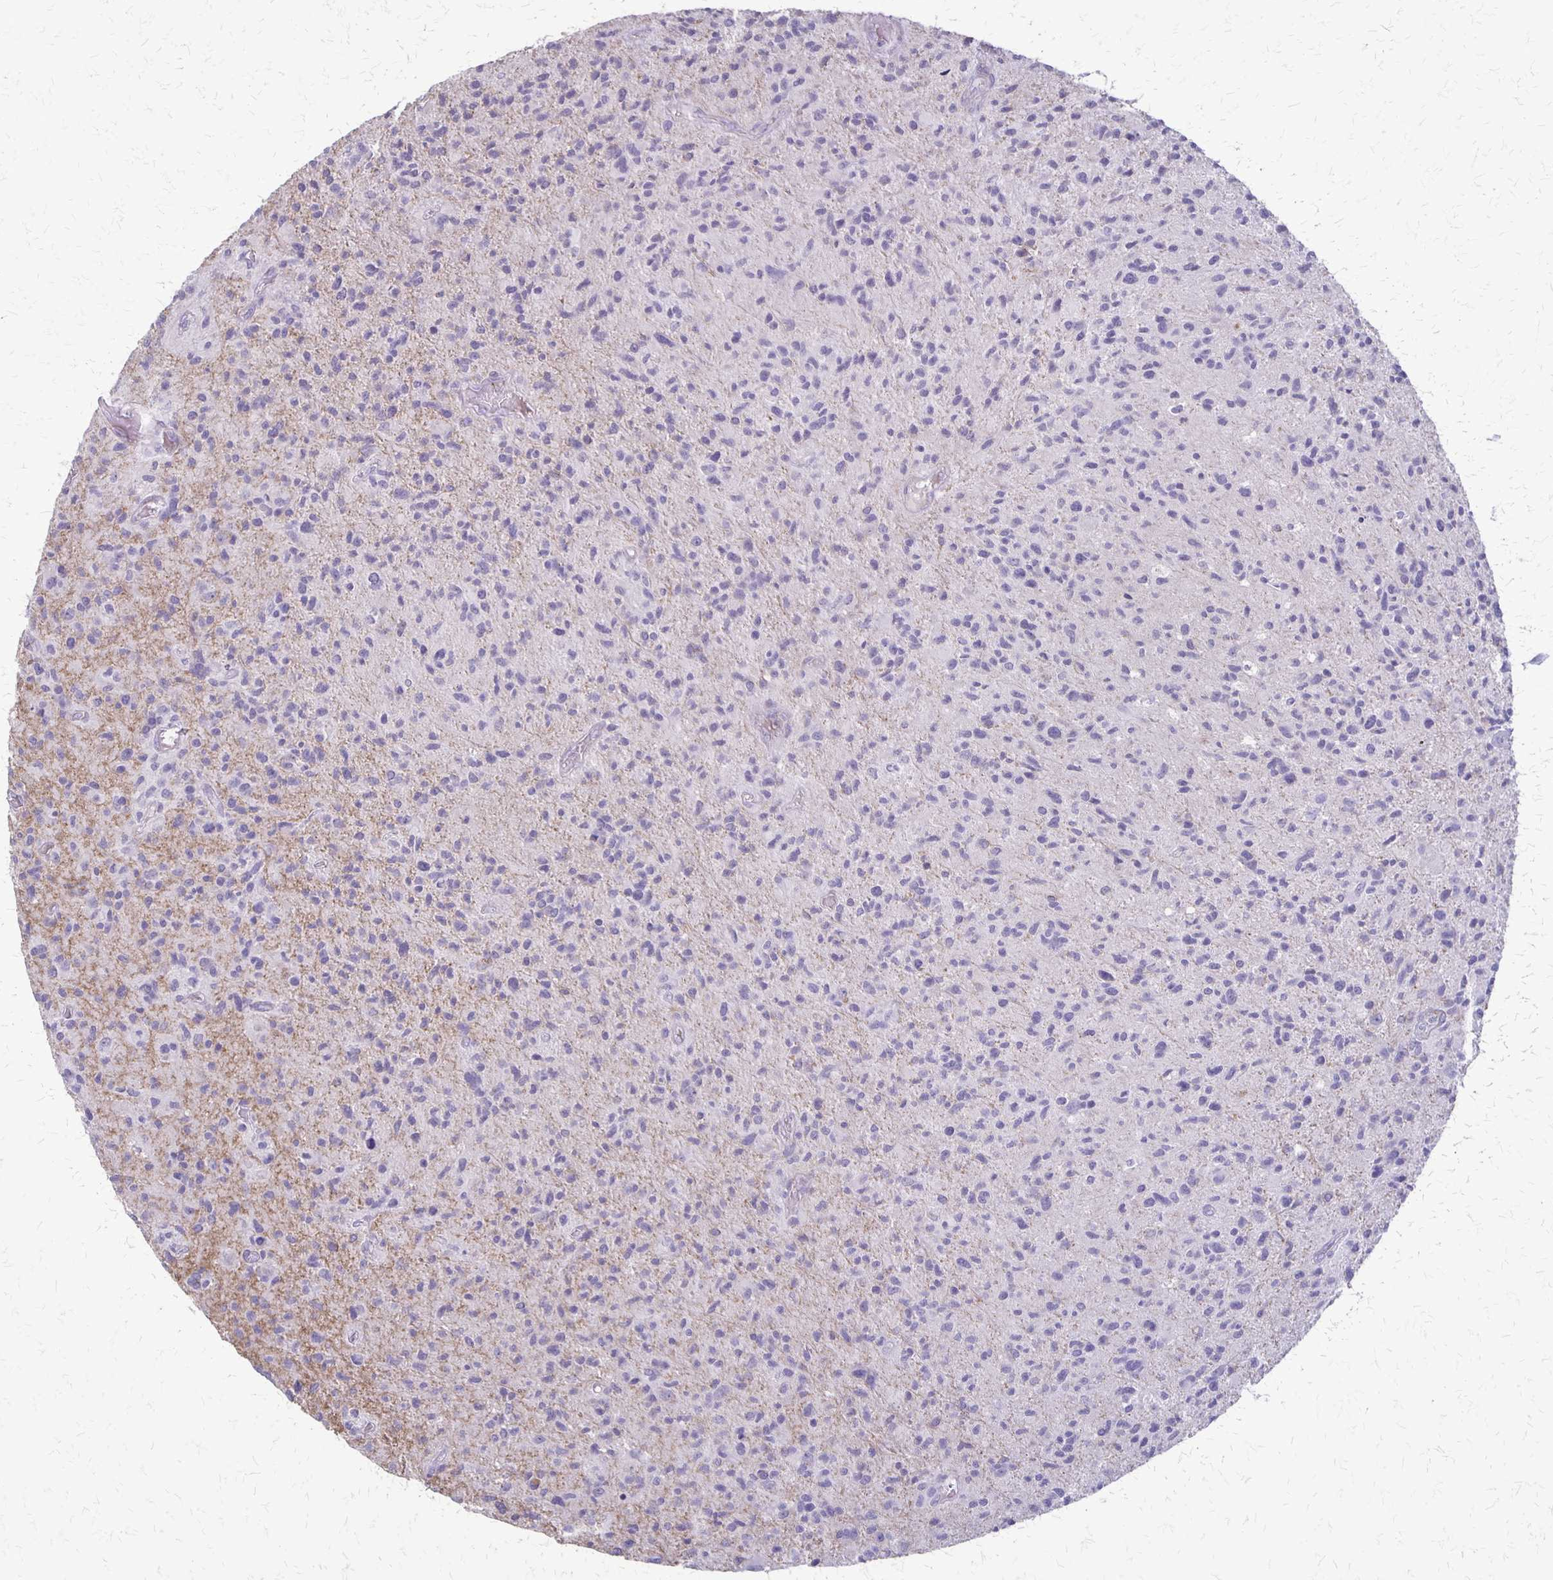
{"staining": {"intensity": "negative", "quantity": "none", "location": "none"}, "tissue": "glioma", "cell_type": "Tumor cells", "image_type": "cancer", "snomed": [{"axis": "morphology", "description": "Glioma, malignant, High grade"}, {"axis": "topography", "description": "Brain"}], "caption": "Immunohistochemistry of human glioma displays no expression in tumor cells.", "gene": "SEPTIN5", "patient": {"sex": "female", "age": 70}}